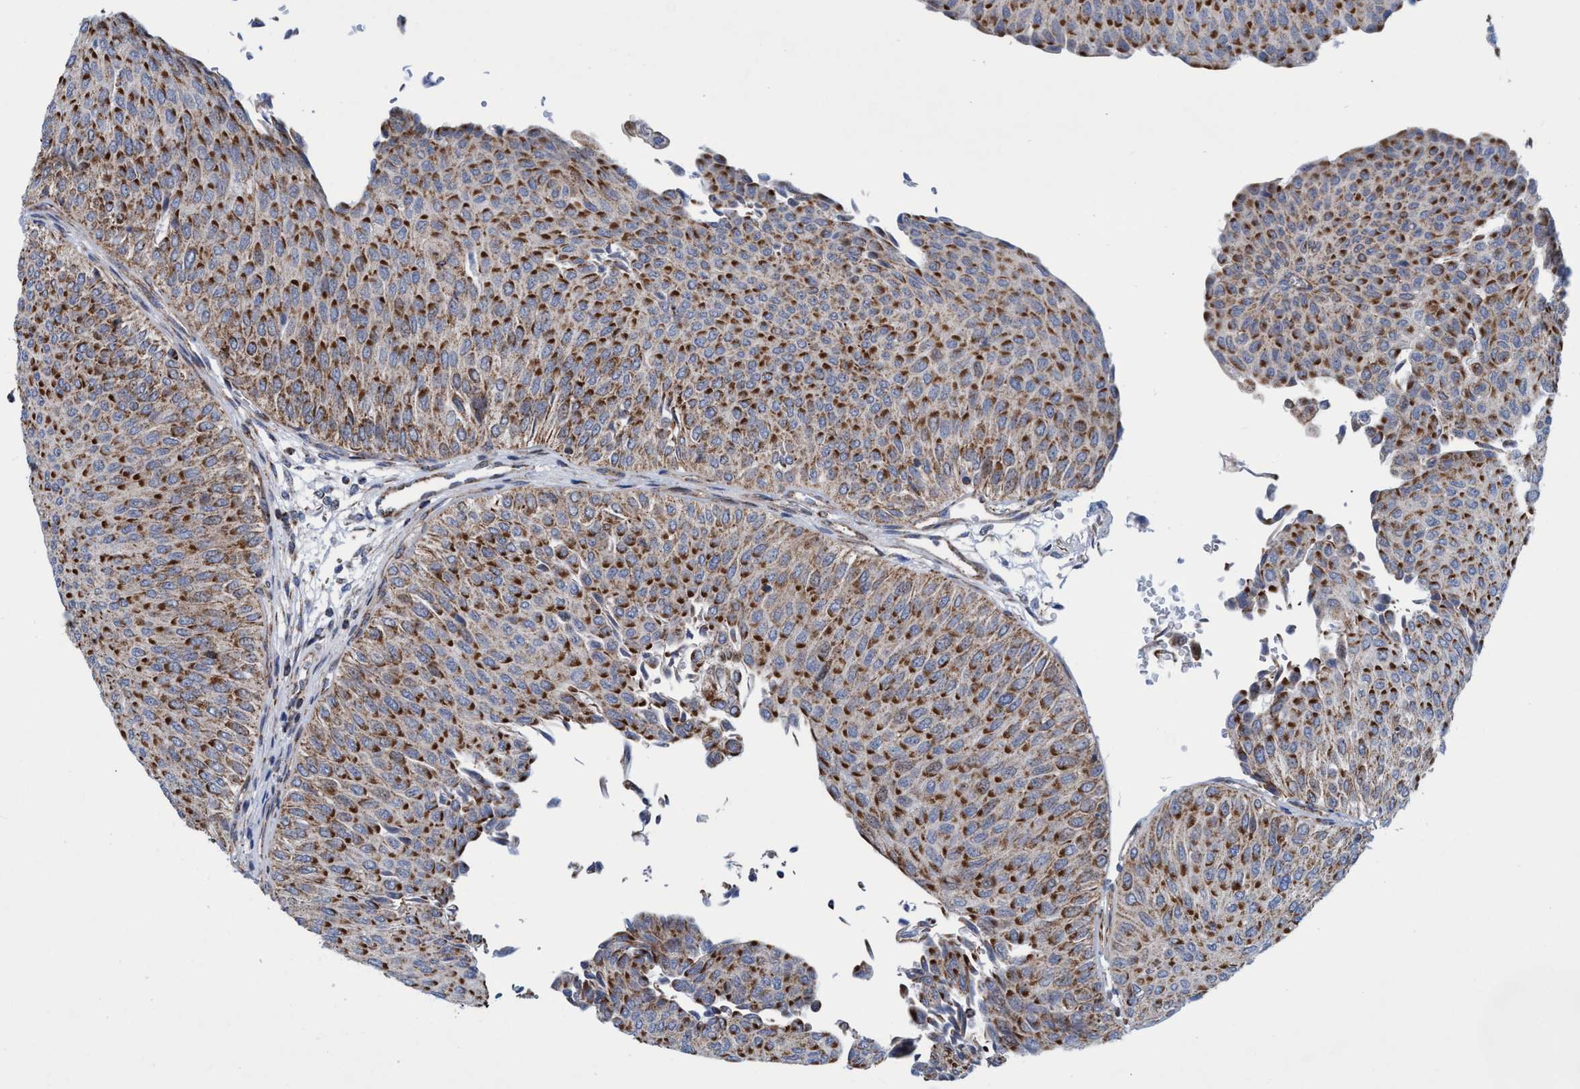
{"staining": {"intensity": "moderate", "quantity": ">75%", "location": "cytoplasmic/membranous"}, "tissue": "urothelial cancer", "cell_type": "Tumor cells", "image_type": "cancer", "snomed": [{"axis": "morphology", "description": "Urothelial carcinoma, Low grade"}, {"axis": "topography", "description": "Urinary bladder"}], "caption": "Protein staining displays moderate cytoplasmic/membranous staining in approximately >75% of tumor cells in urothelial cancer.", "gene": "POLR1F", "patient": {"sex": "male", "age": 78}}